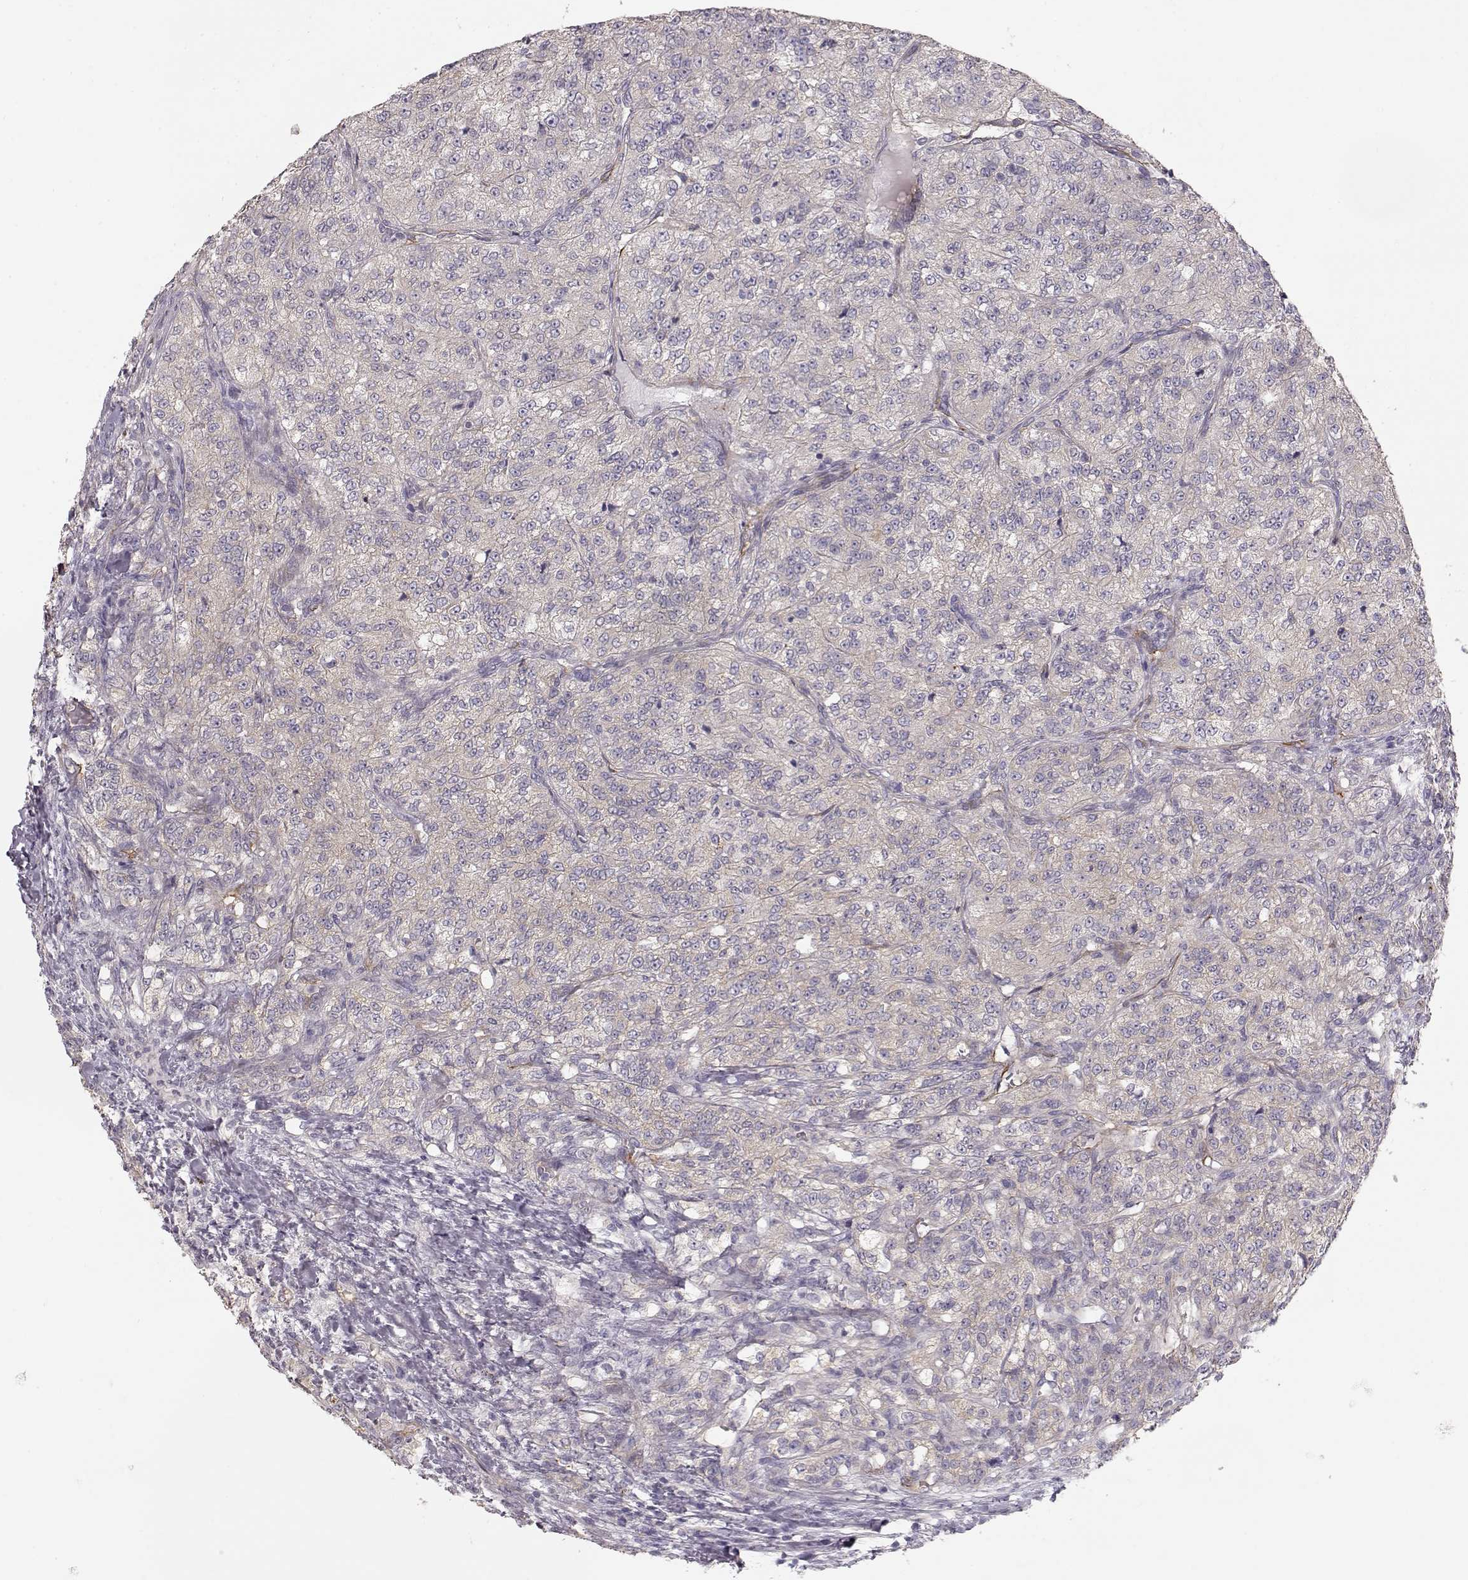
{"staining": {"intensity": "negative", "quantity": "none", "location": "none"}, "tissue": "renal cancer", "cell_type": "Tumor cells", "image_type": "cancer", "snomed": [{"axis": "morphology", "description": "Adenocarcinoma, NOS"}, {"axis": "topography", "description": "Kidney"}], "caption": "DAB (3,3'-diaminobenzidine) immunohistochemical staining of human renal adenocarcinoma exhibits no significant positivity in tumor cells.", "gene": "ARHGAP8", "patient": {"sex": "female", "age": 63}}